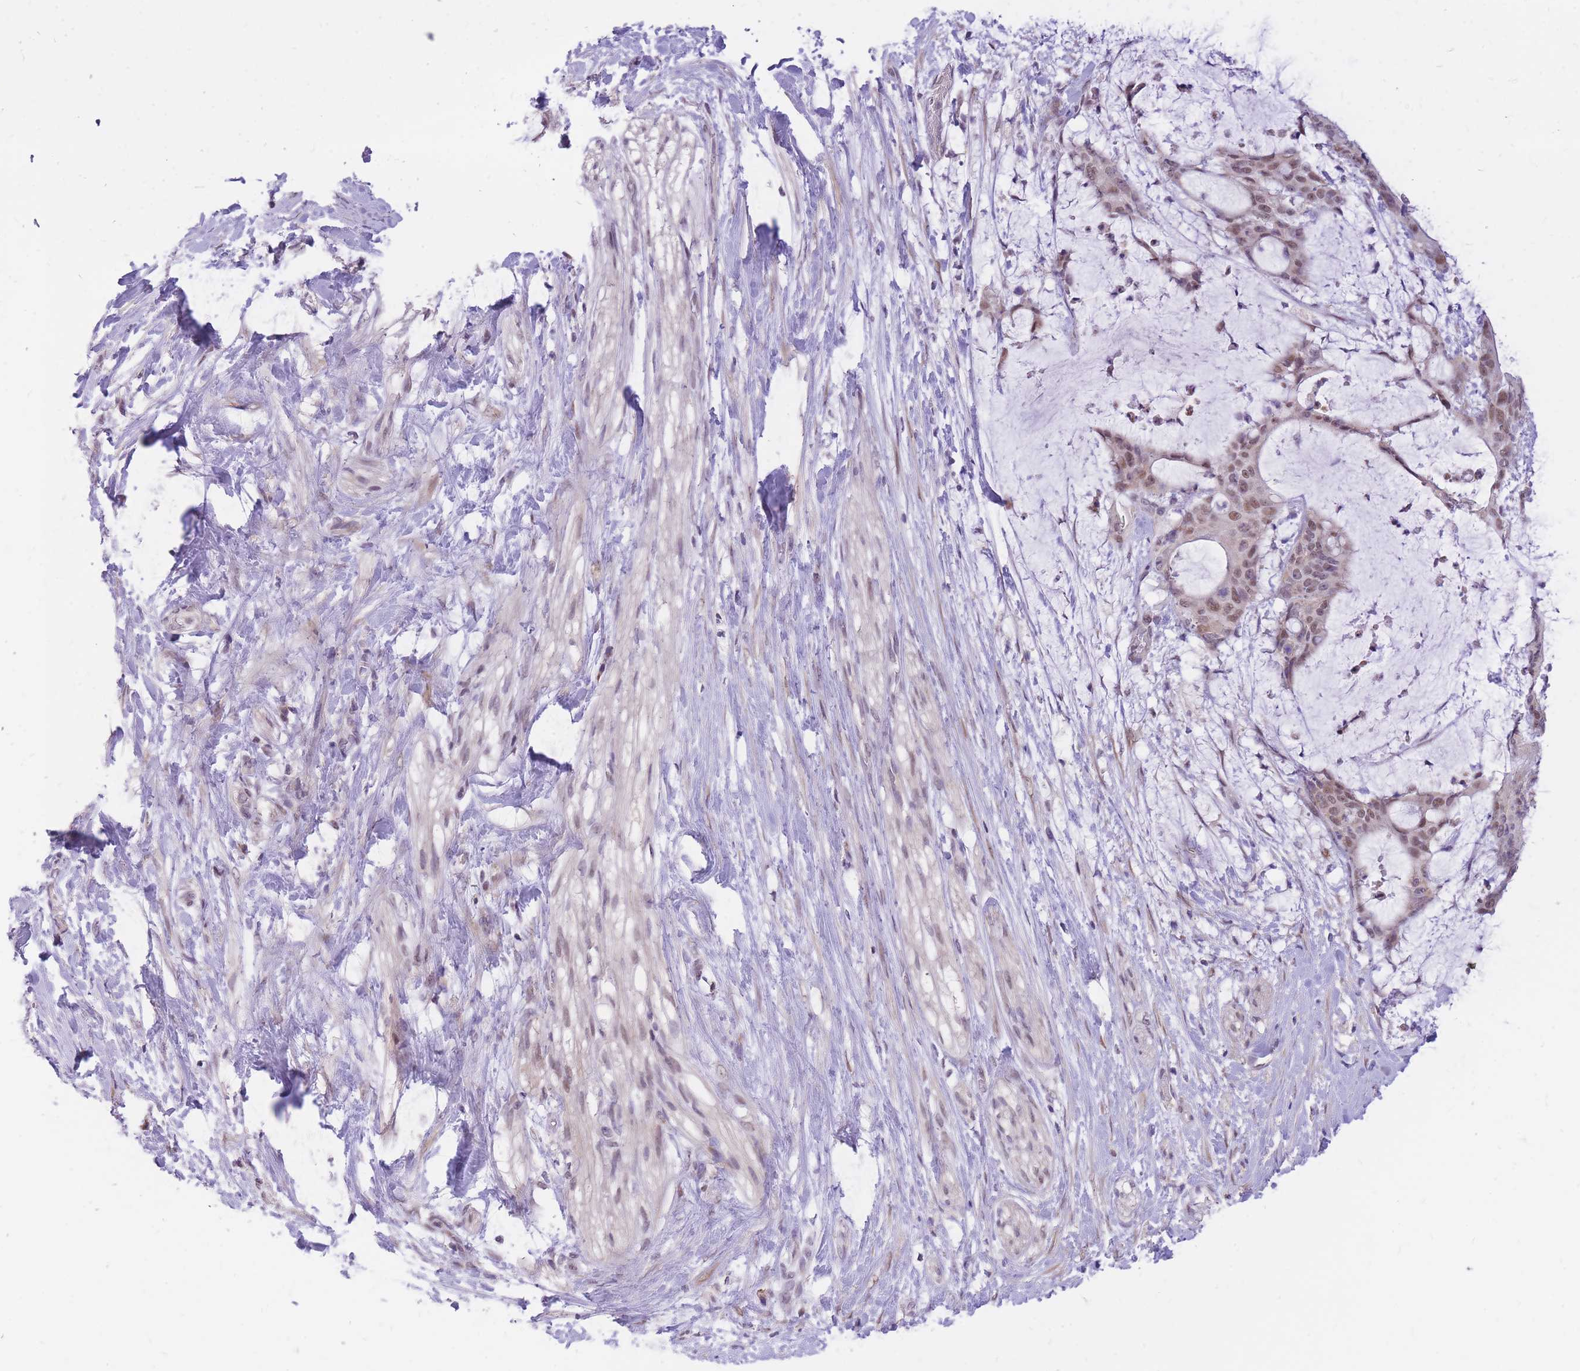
{"staining": {"intensity": "weak", "quantity": ">75%", "location": "nuclear"}, "tissue": "liver cancer", "cell_type": "Tumor cells", "image_type": "cancer", "snomed": [{"axis": "morphology", "description": "Normal tissue, NOS"}, {"axis": "morphology", "description": "Cholangiocarcinoma"}, {"axis": "topography", "description": "Liver"}, {"axis": "topography", "description": "Peripheral nerve tissue"}], "caption": "This is a histology image of immunohistochemistry (IHC) staining of liver cancer (cholangiocarcinoma), which shows weak expression in the nuclear of tumor cells.", "gene": "MINDY2", "patient": {"sex": "female", "age": 73}}